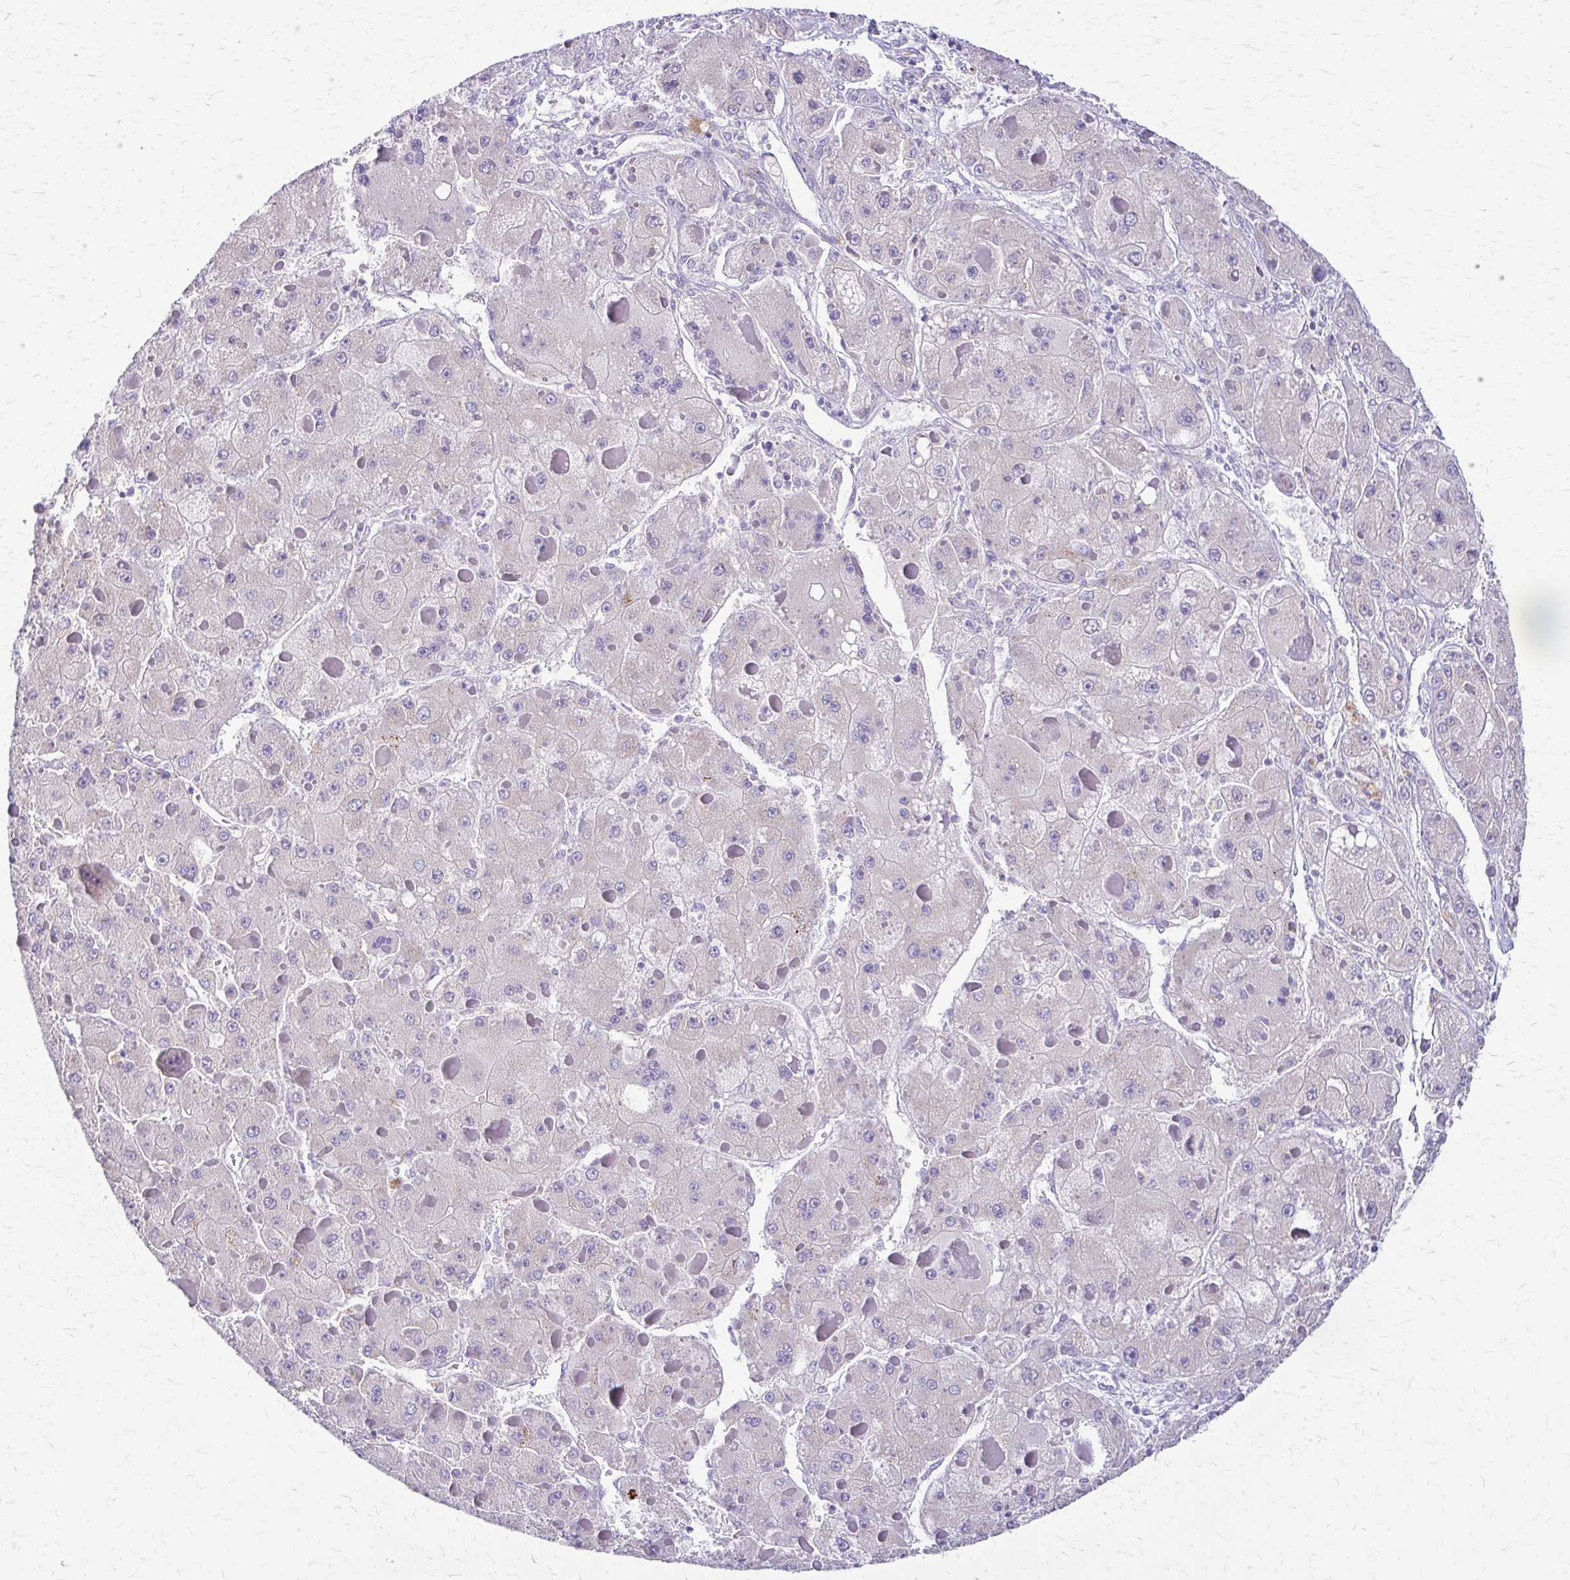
{"staining": {"intensity": "negative", "quantity": "none", "location": "none"}, "tissue": "liver cancer", "cell_type": "Tumor cells", "image_type": "cancer", "snomed": [{"axis": "morphology", "description": "Carcinoma, Hepatocellular, NOS"}, {"axis": "topography", "description": "Liver"}], "caption": "Immunohistochemical staining of liver cancer demonstrates no significant expression in tumor cells.", "gene": "SAMD13", "patient": {"sex": "female", "age": 73}}